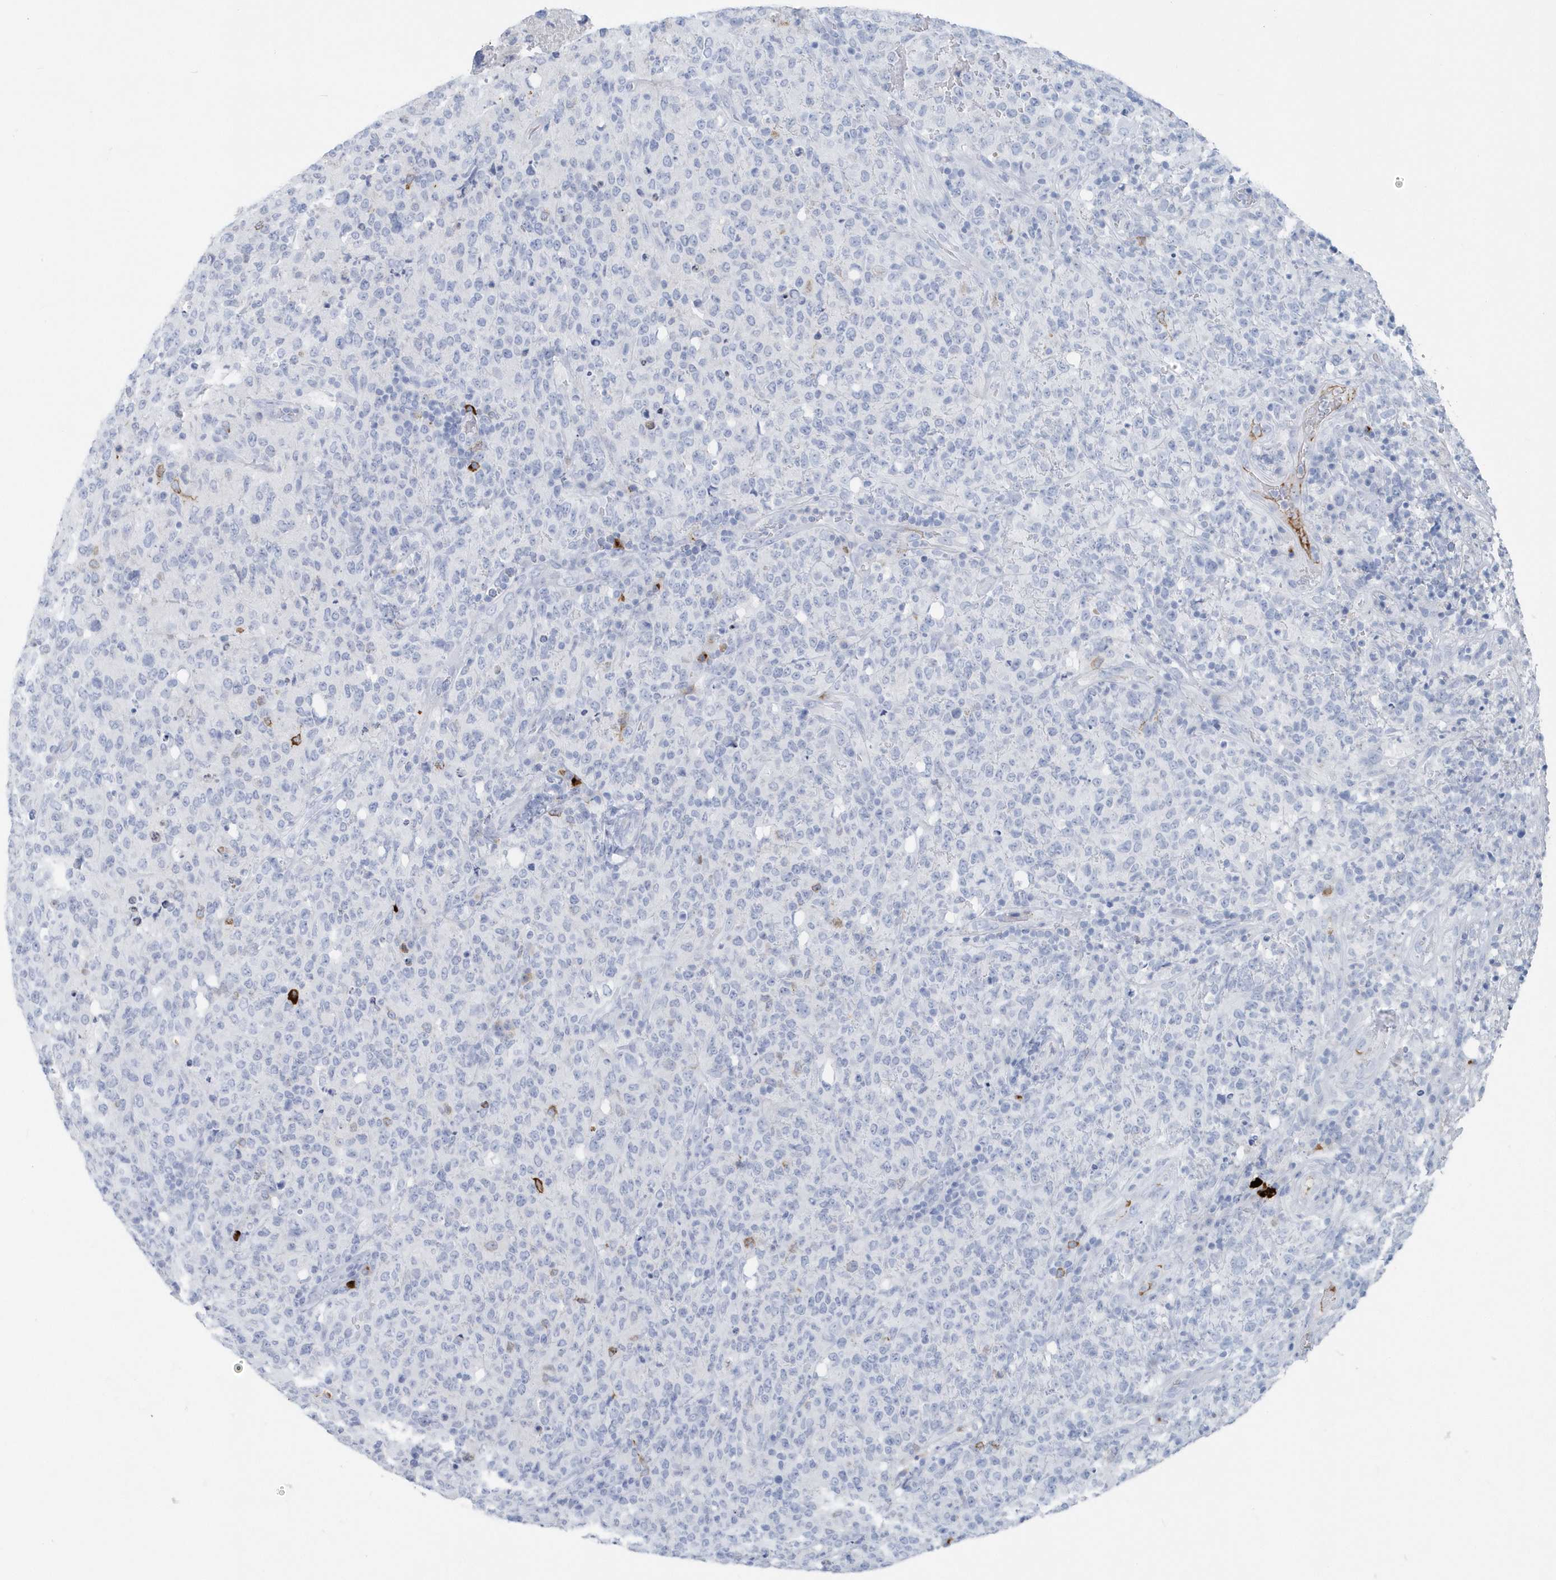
{"staining": {"intensity": "negative", "quantity": "none", "location": "none"}, "tissue": "lymphoma", "cell_type": "Tumor cells", "image_type": "cancer", "snomed": [{"axis": "morphology", "description": "Malignant lymphoma, non-Hodgkin's type, High grade"}, {"axis": "topography", "description": "Tonsil"}], "caption": "The histopathology image displays no staining of tumor cells in high-grade malignant lymphoma, non-Hodgkin's type. (Stains: DAB immunohistochemistry (IHC) with hematoxylin counter stain, Microscopy: brightfield microscopy at high magnification).", "gene": "JCHAIN", "patient": {"sex": "female", "age": 36}}